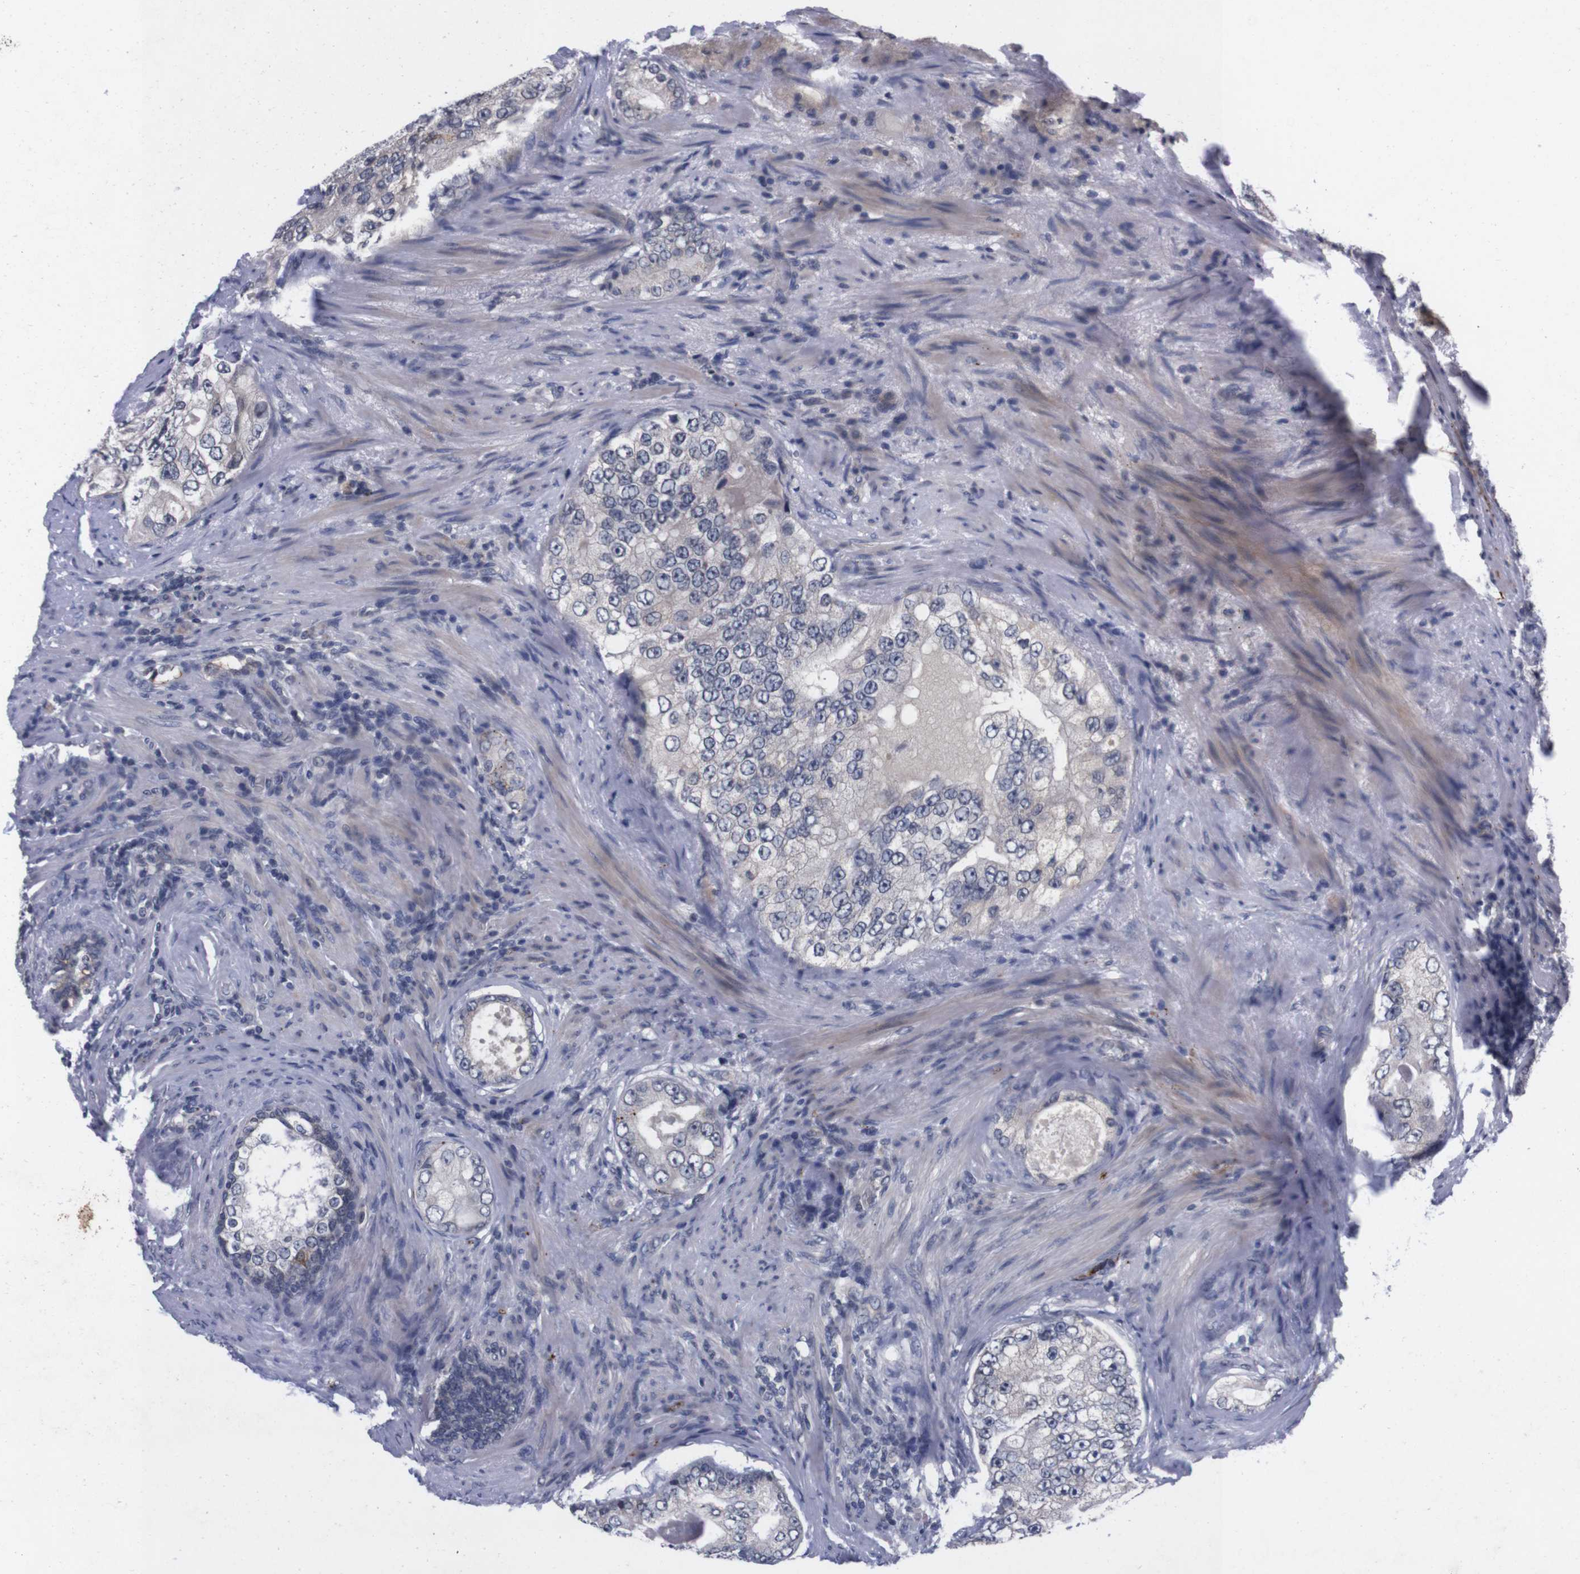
{"staining": {"intensity": "negative", "quantity": "none", "location": "none"}, "tissue": "prostate cancer", "cell_type": "Tumor cells", "image_type": "cancer", "snomed": [{"axis": "morphology", "description": "Adenocarcinoma, High grade"}, {"axis": "topography", "description": "Prostate"}], "caption": "IHC photomicrograph of human prostate cancer (adenocarcinoma (high-grade)) stained for a protein (brown), which shows no staining in tumor cells.", "gene": "TNFRSF21", "patient": {"sex": "male", "age": 66}}